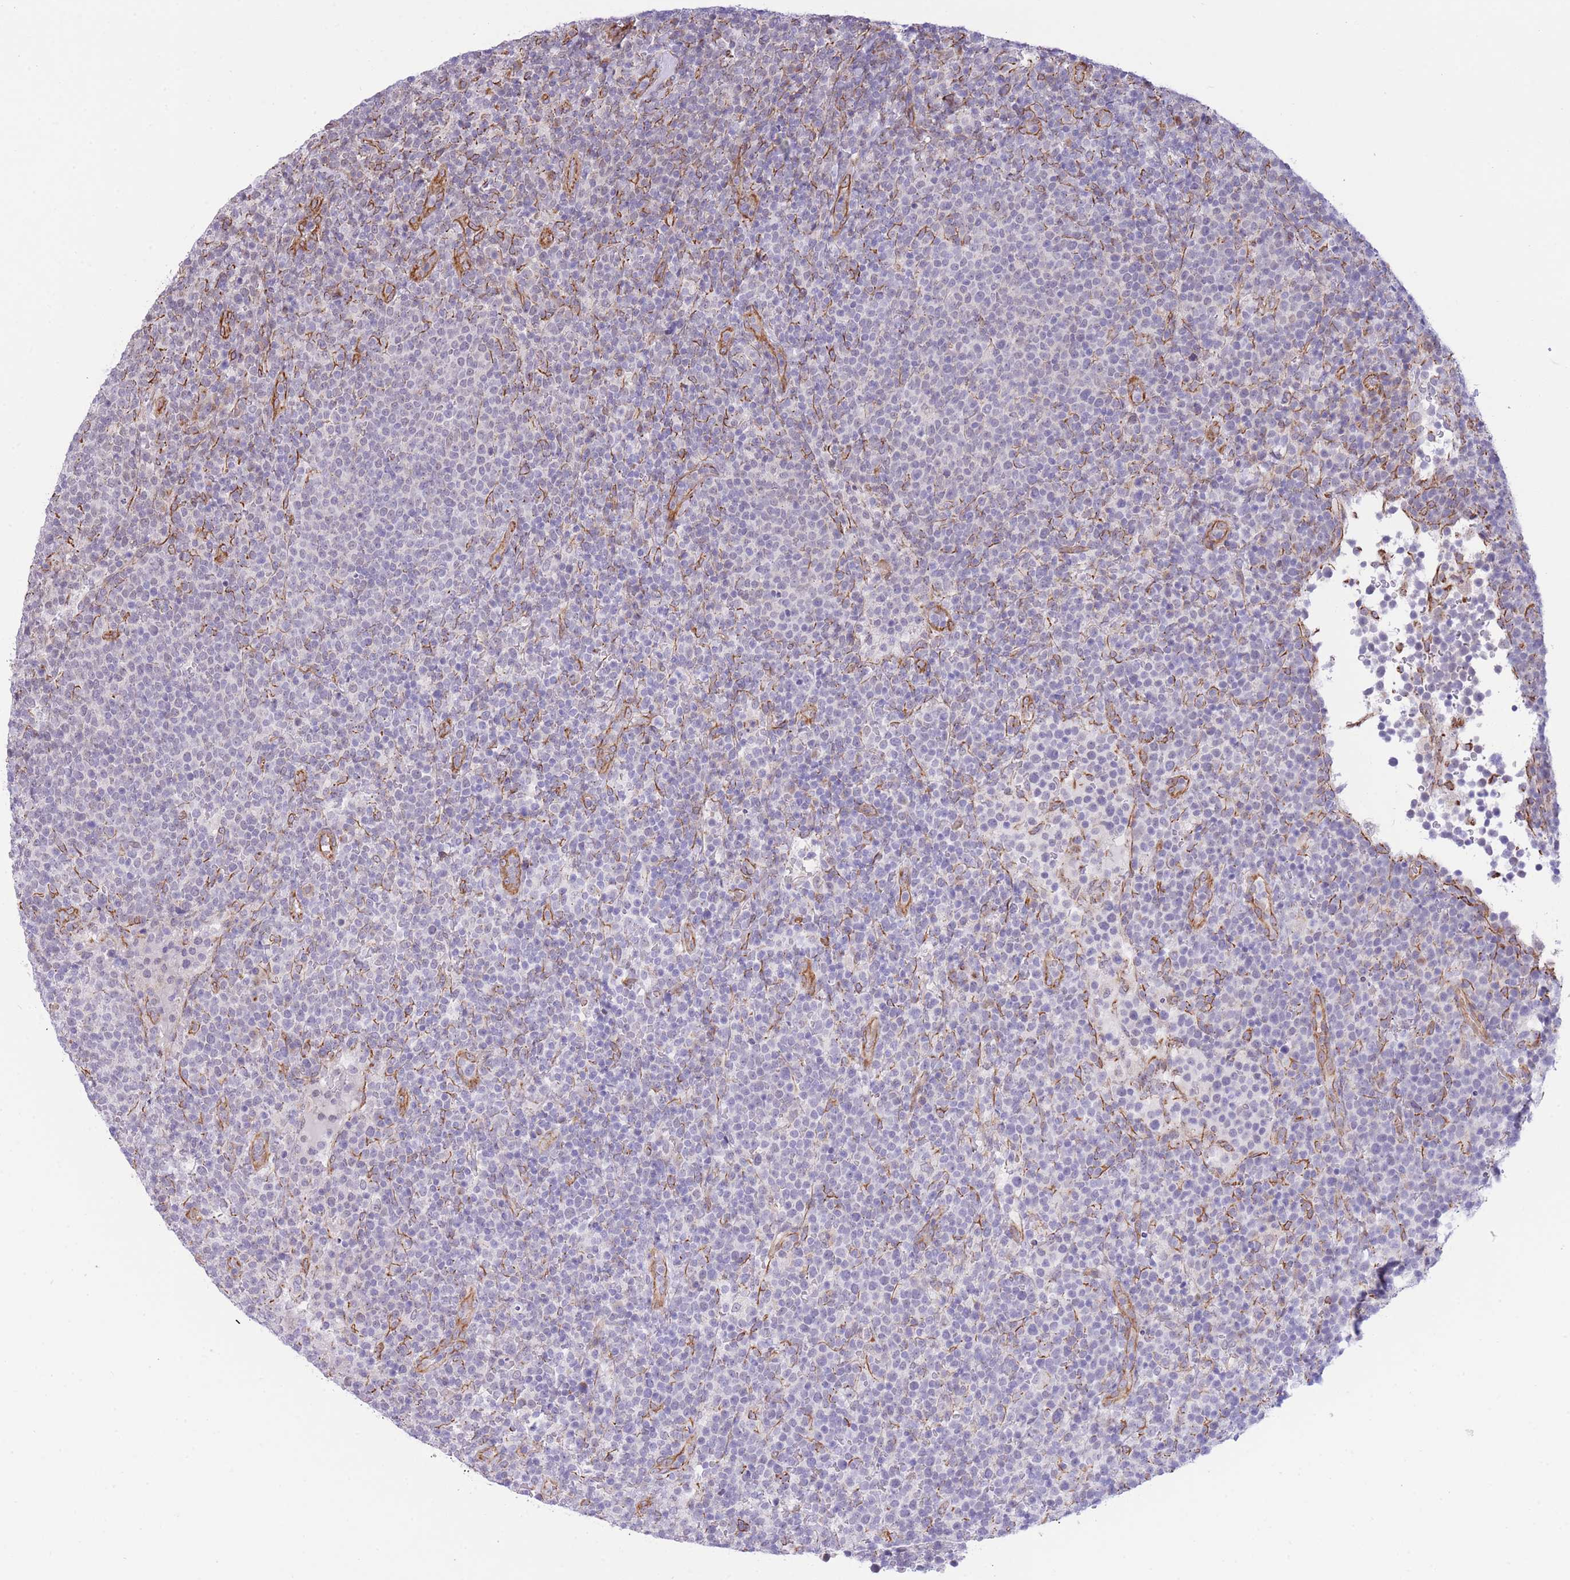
{"staining": {"intensity": "negative", "quantity": "none", "location": "none"}, "tissue": "lymphoma", "cell_type": "Tumor cells", "image_type": "cancer", "snomed": [{"axis": "morphology", "description": "Malignant lymphoma, non-Hodgkin's type, High grade"}, {"axis": "topography", "description": "Lymph node"}], "caption": "A micrograph of human high-grade malignant lymphoma, non-Hodgkin's type is negative for staining in tumor cells.", "gene": "PSG8", "patient": {"sex": "male", "age": 61}}